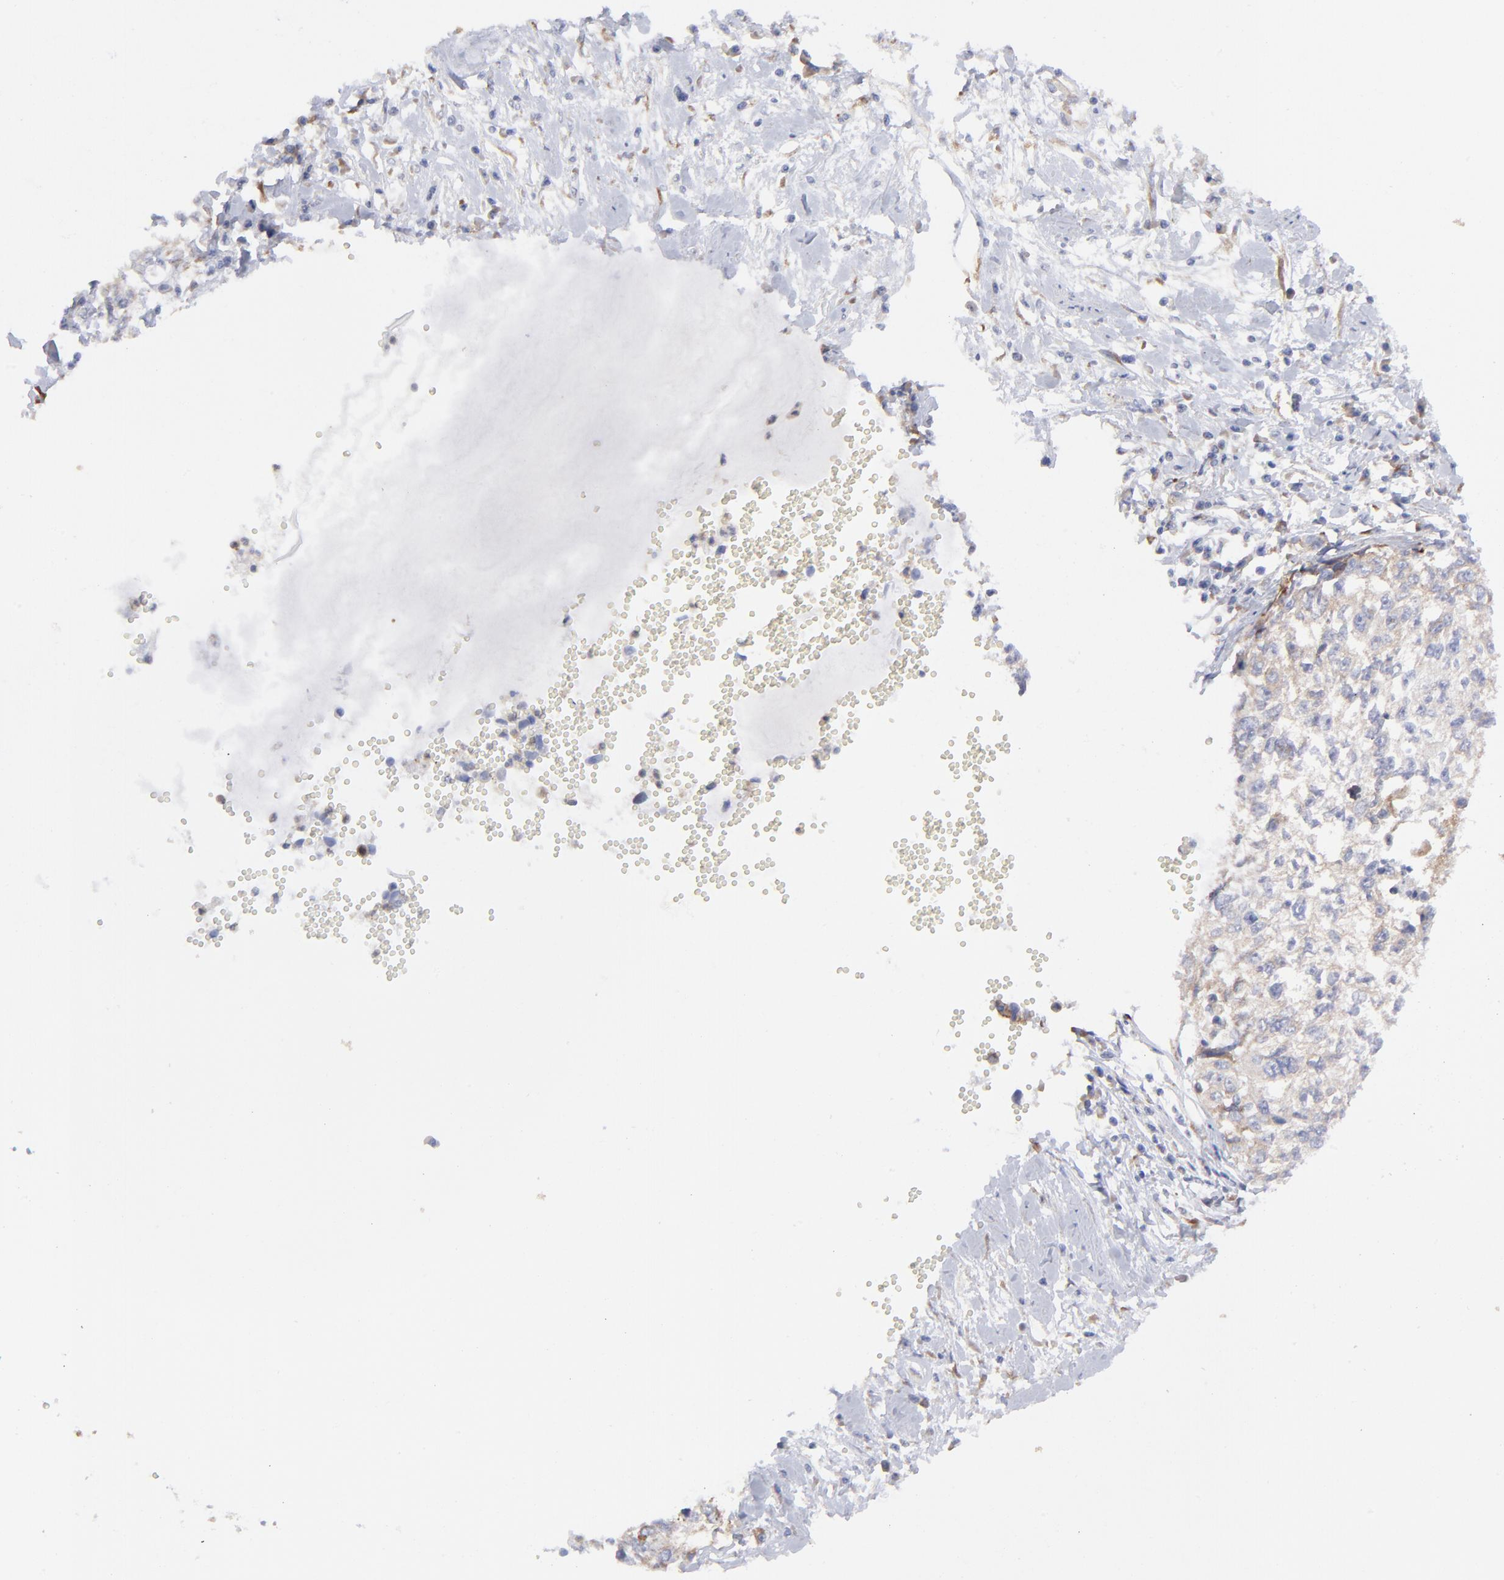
{"staining": {"intensity": "moderate", "quantity": ">75%", "location": "cytoplasmic/membranous"}, "tissue": "cervical cancer", "cell_type": "Tumor cells", "image_type": "cancer", "snomed": [{"axis": "morphology", "description": "Normal tissue, NOS"}, {"axis": "morphology", "description": "Squamous cell carcinoma, NOS"}, {"axis": "topography", "description": "Cervix"}], "caption": "A micrograph showing moderate cytoplasmic/membranous expression in about >75% of tumor cells in cervical cancer, as visualized by brown immunohistochemical staining.", "gene": "EIF2AK2", "patient": {"sex": "female", "age": 45}}